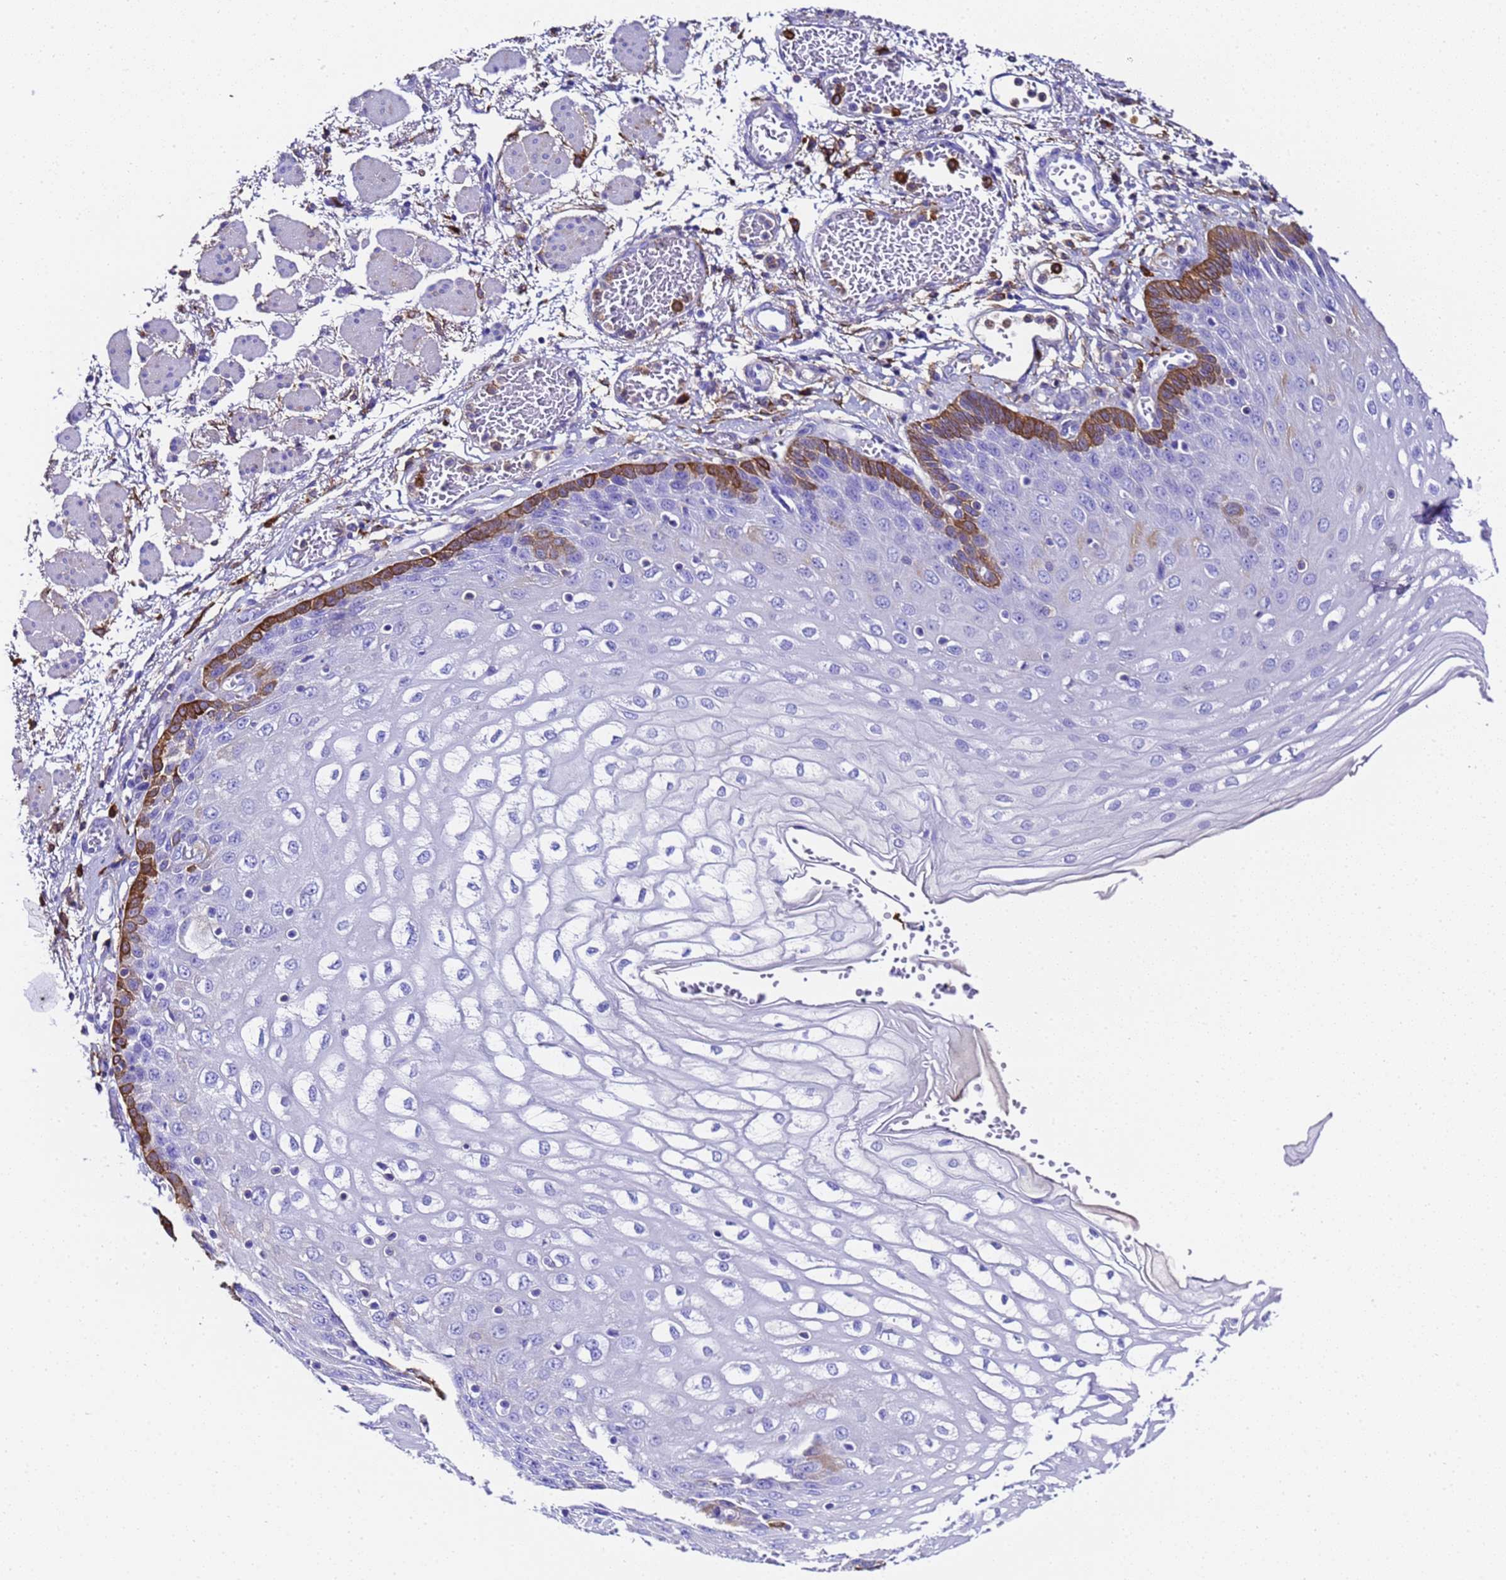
{"staining": {"intensity": "strong", "quantity": "<25%", "location": "cytoplasmic/membranous"}, "tissue": "esophagus", "cell_type": "Squamous epithelial cells", "image_type": "normal", "snomed": [{"axis": "morphology", "description": "Normal tissue, NOS"}, {"axis": "topography", "description": "Esophagus"}], "caption": "Immunohistochemical staining of normal esophagus reveals medium levels of strong cytoplasmic/membranous positivity in approximately <25% of squamous epithelial cells.", "gene": "FTL", "patient": {"sex": "male", "age": 81}}